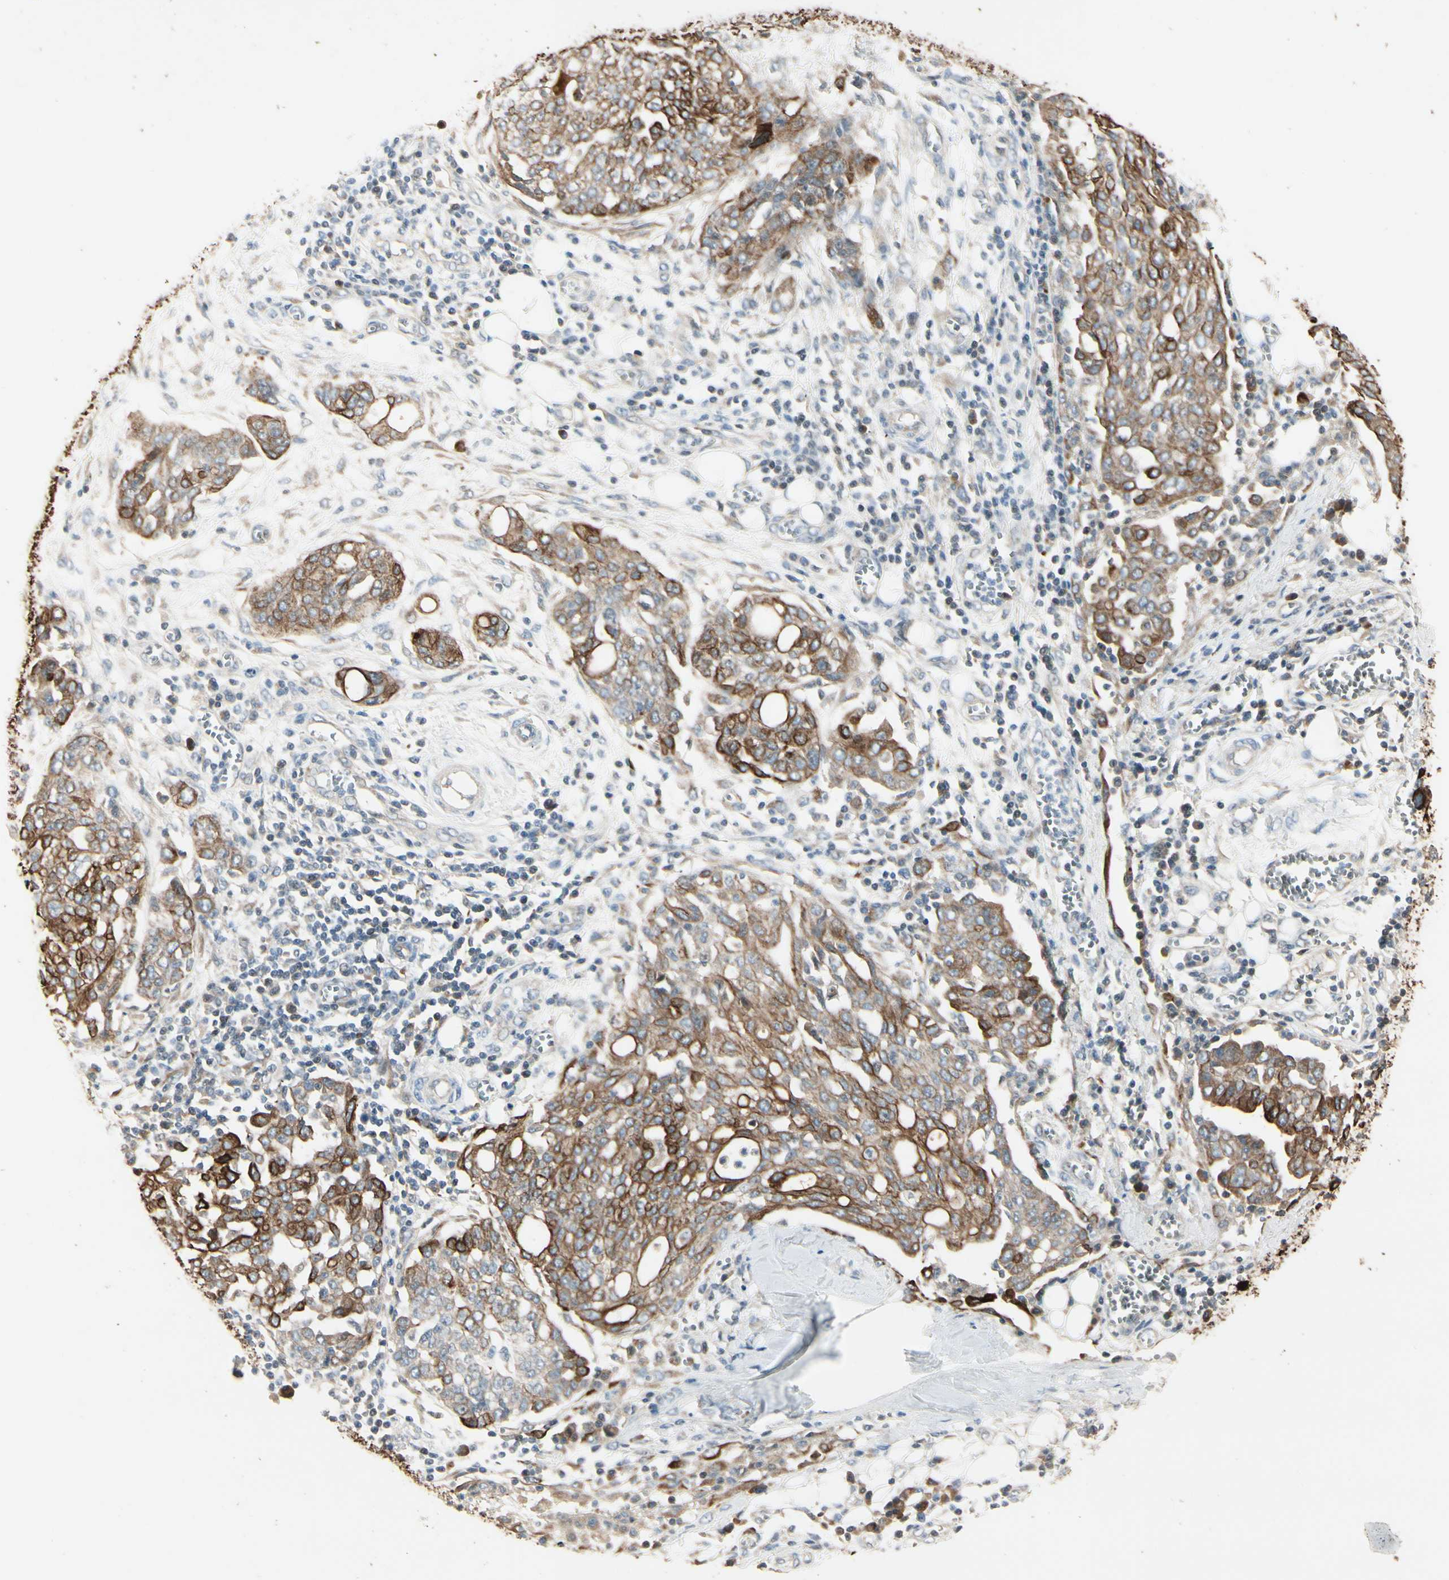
{"staining": {"intensity": "strong", "quantity": ">75%", "location": "cytoplasmic/membranous"}, "tissue": "ovarian cancer", "cell_type": "Tumor cells", "image_type": "cancer", "snomed": [{"axis": "morphology", "description": "Cystadenocarcinoma, serous, NOS"}, {"axis": "topography", "description": "Soft tissue"}, {"axis": "topography", "description": "Ovary"}], "caption": "DAB immunohistochemical staining of ovarian cancer (serous cystadenocarcinoma) demonstrates strong cytoplasmic/membranous protein expression in about >75% of tumor cells. The protein of interest is stained brown, and the nuclei are stained in blue (DAB (3,3'-diaminobenzidine) IHC with brightfield microscopy, high magnification).", "gene": "SKIL", "patient": {"sex": "female", "age": 57}}